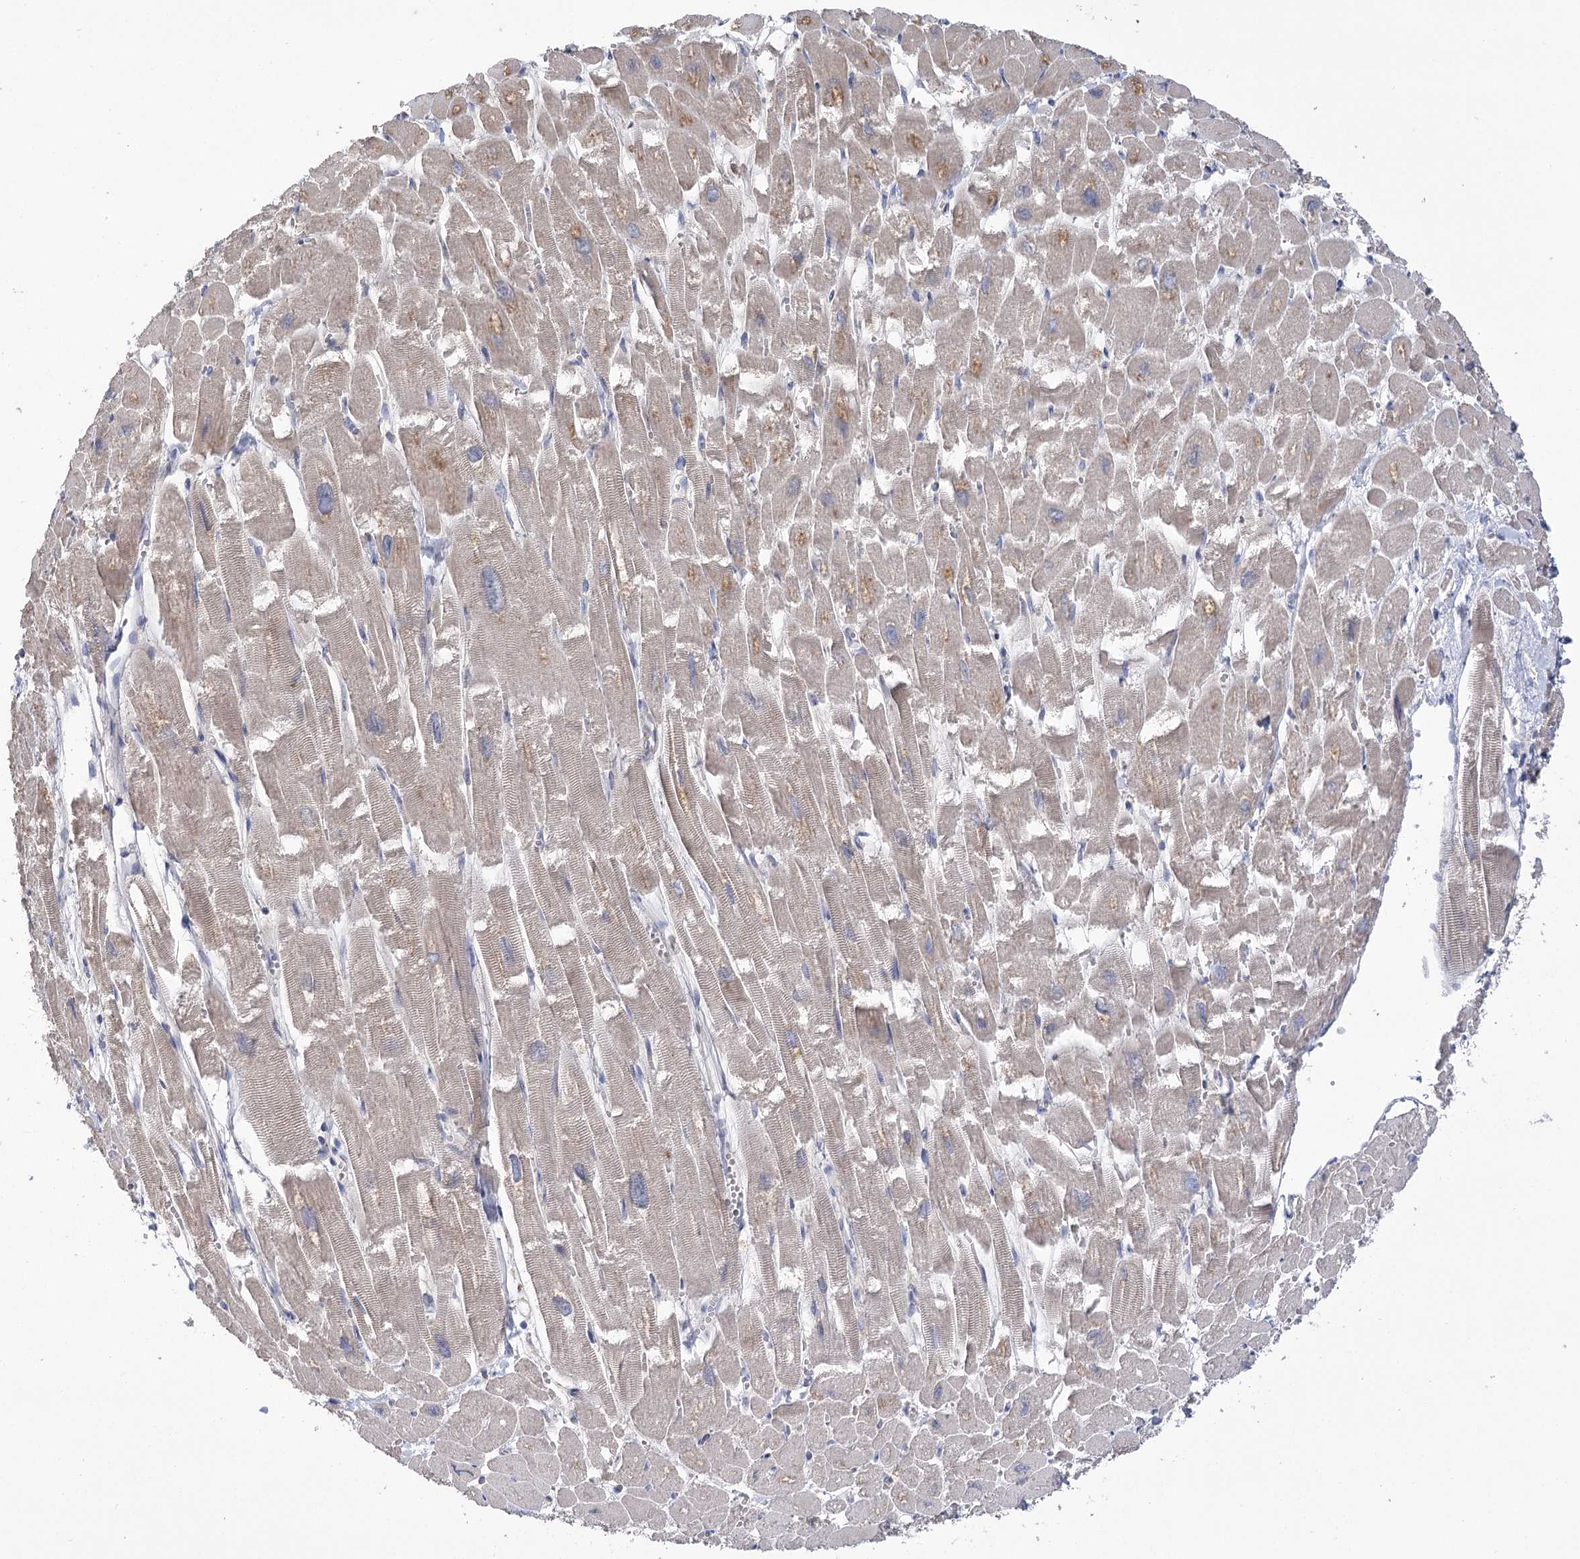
{"staining": {"intensity": "weak", "quantity": "<25%", "location": "cytoplasmic/membranous"}, "tissue": "heart muscle", "cell_type": "Cardiomyocytes", "image_type": "normal", "snomed": [{"axis": "morphology", "description": "Normal tissue, NOS"}, {"axis": "topography", "description": "Heart"}], "caption": "Protein analysis of benign heart muscle shows no significant expression in cardiomyocytes. (Brightfield microscopy of DAB immunohistochemistry (IHC) at high magnification).", "gene": "PBLD", "patient": {"sex": "male", "age": 54}}